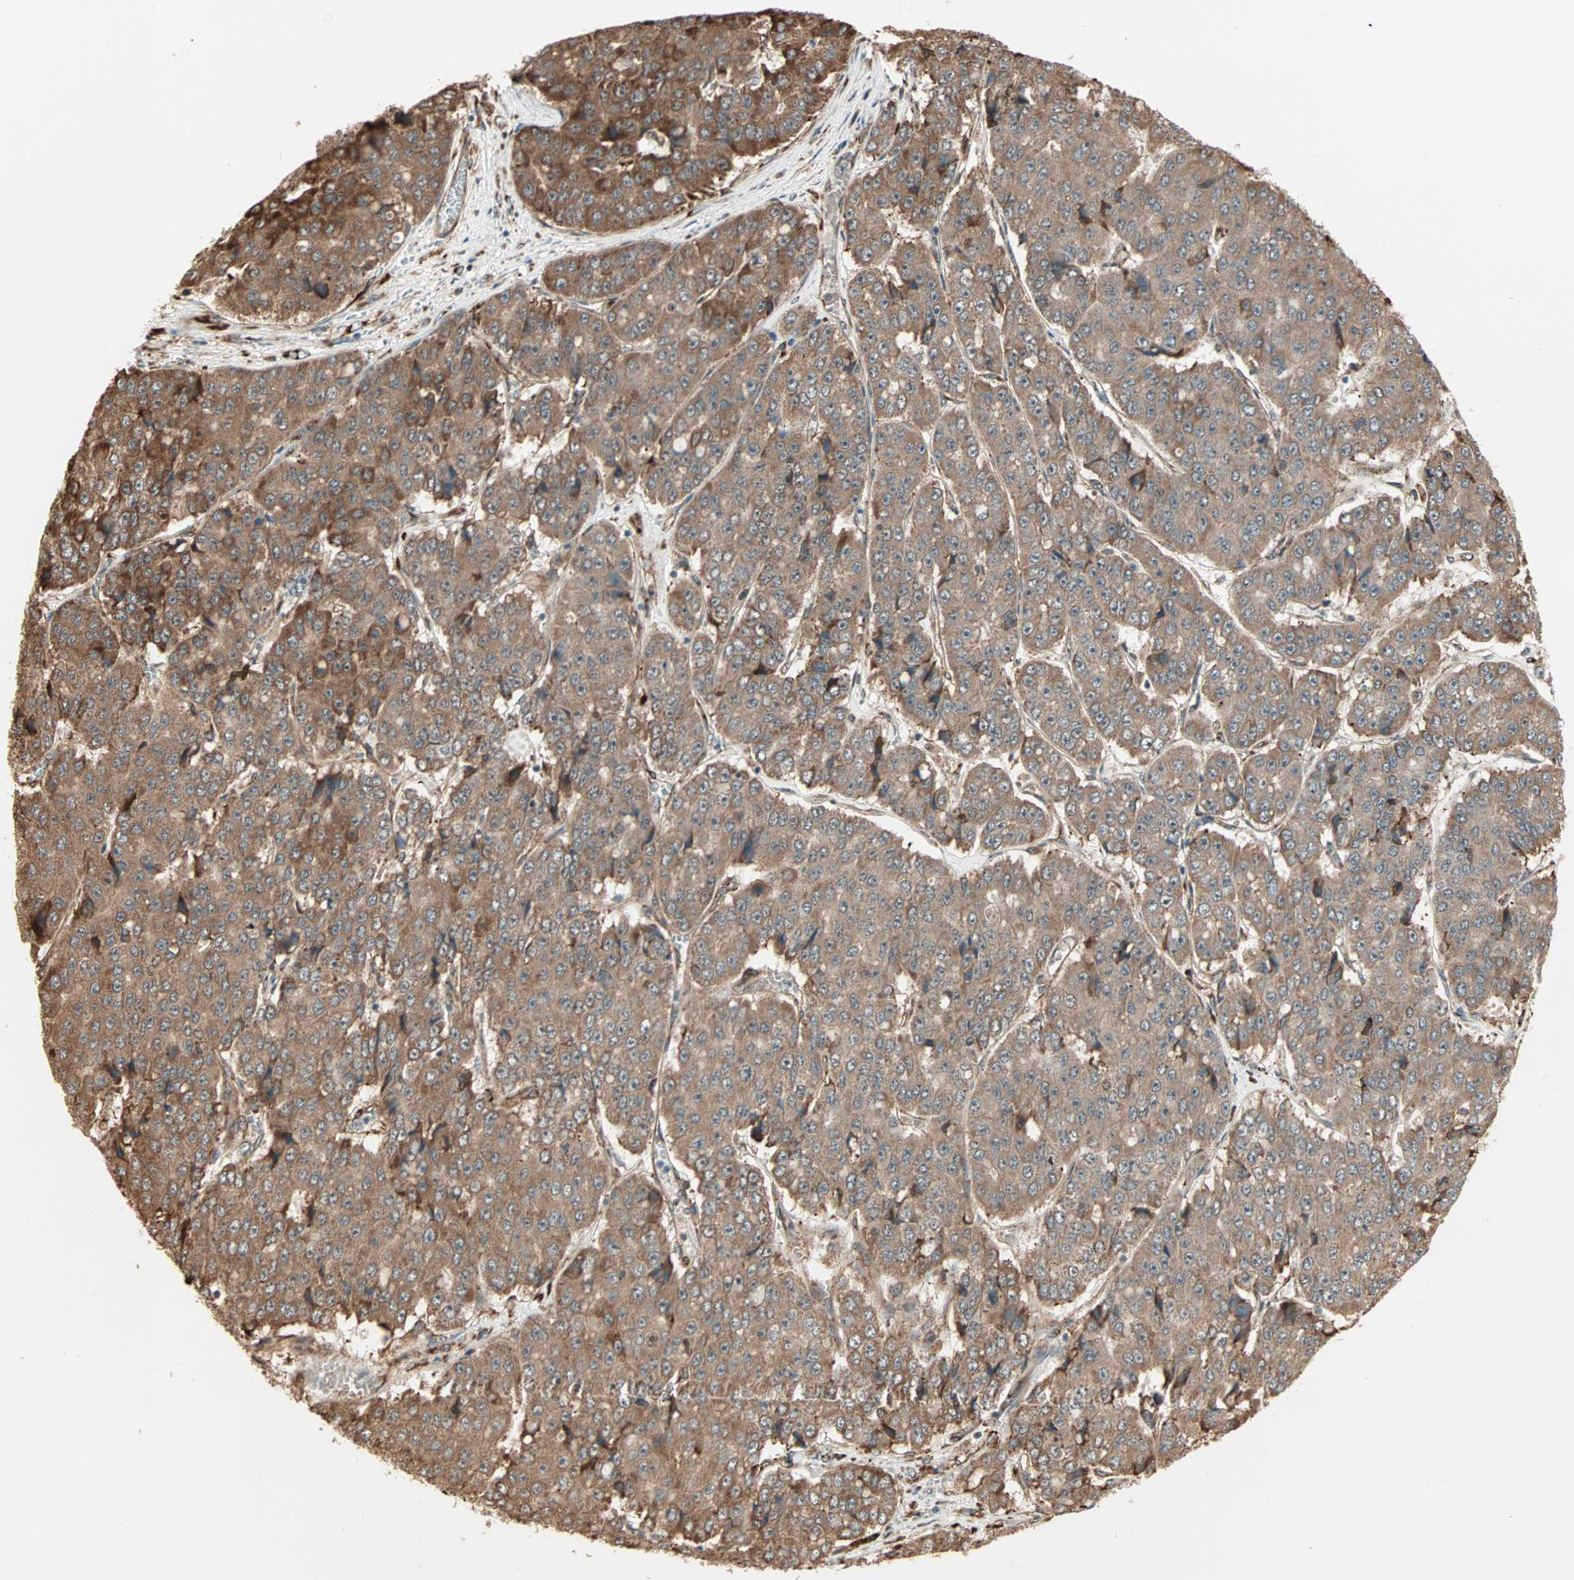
{"staining": {"intensity": "strong", "quantity": ">75%", "location": "cytoplasmic/membranous"}, "tissue": "pancreatic cancer", "cell_type": "Tumor cells", "image_type": "cancer", "snomed": [{"axis": "morphology", "description": "Adenocarcinoma, NOS"}, {"axis": "topography", "description": "Pancreas"}], "caption": "Strong cytoplasmic/membranous expression is appreciated in about >75% of tumor cells in pancreatic cancer (adenocarcinoma).", "gene": "P4HA1", "patient": {"sex": "male", "age": 50}}